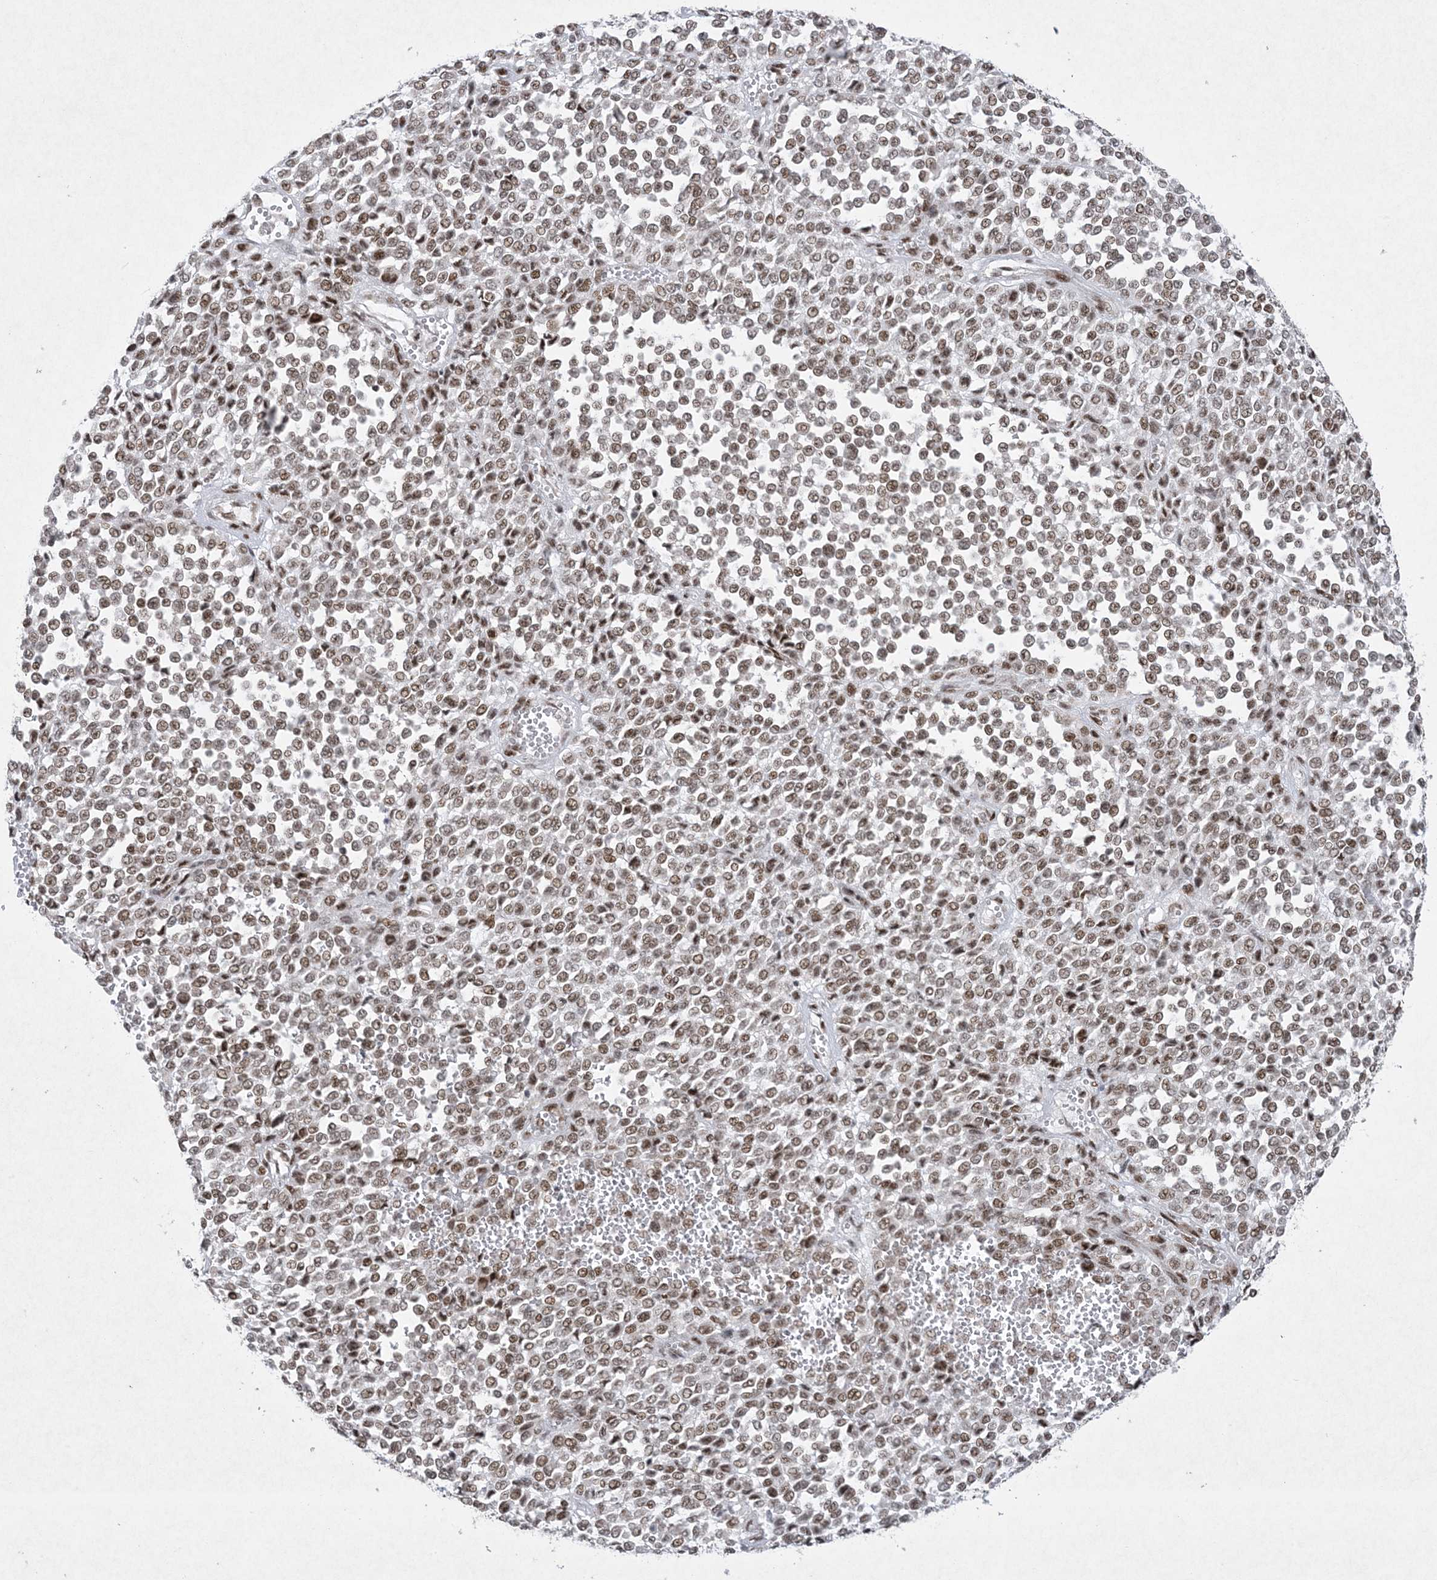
{"staining": {"intensity": "moderate", "quantity": ">75%", "location": "nuclear"}, "tissue": "melanoma", "cell_type": "Tumor cells", "image_type": "cancer", "snomed": [{"axis": "morphology", "description": "Malignant melanoma, Metastatic site"}, {"axis": "topography", "description": "Pancreas"}], "caption": "Brown immunohistochemical staining in human malignant melanoma (metastatic site) exhibits moderate nuclear staining in approximately >75% of tumor cells.", "gene": "PKNOX2", "patient": {"sex": "female", "age": 30}}